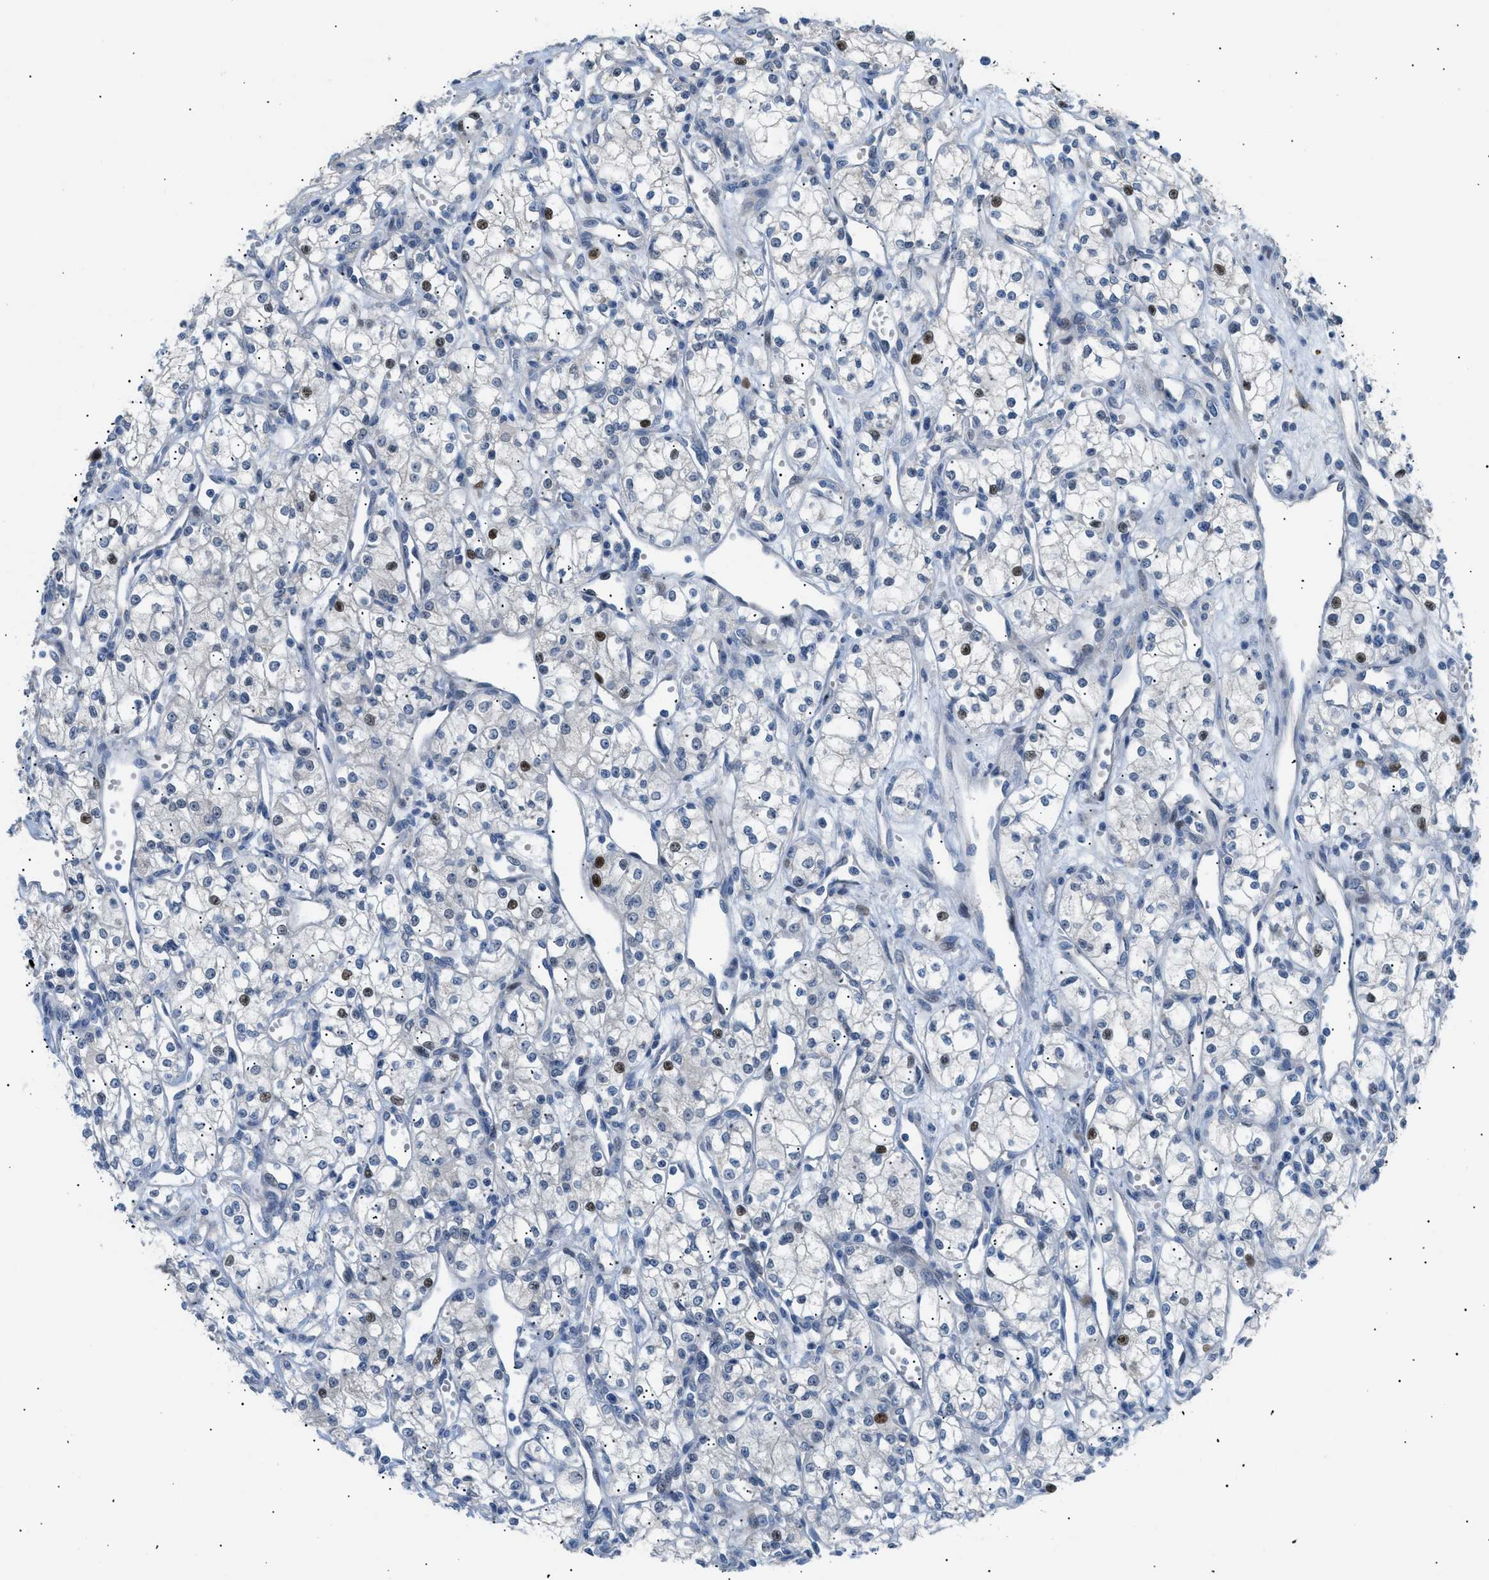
{"staining": {"intensity": "moderate", "quantity": "<25%", "location": "nuclear"}, "tissue": "renal cancer", "cell_type": "Tumor cells", "image_type": "cancer", "snomed": [{"axis": "morphology", "description": "Adenocarcinoma, NOS"}, {"axis": "topography", "description": "Kidney"}], "caption": "A photomicrograph showing moderate nuclear expression in about <25% of tumor cells in renal cancer, as visualized by brown immunohistochemical staining.", "gene": "ICA1", "patient": {"sex": "male", "age": 59}}